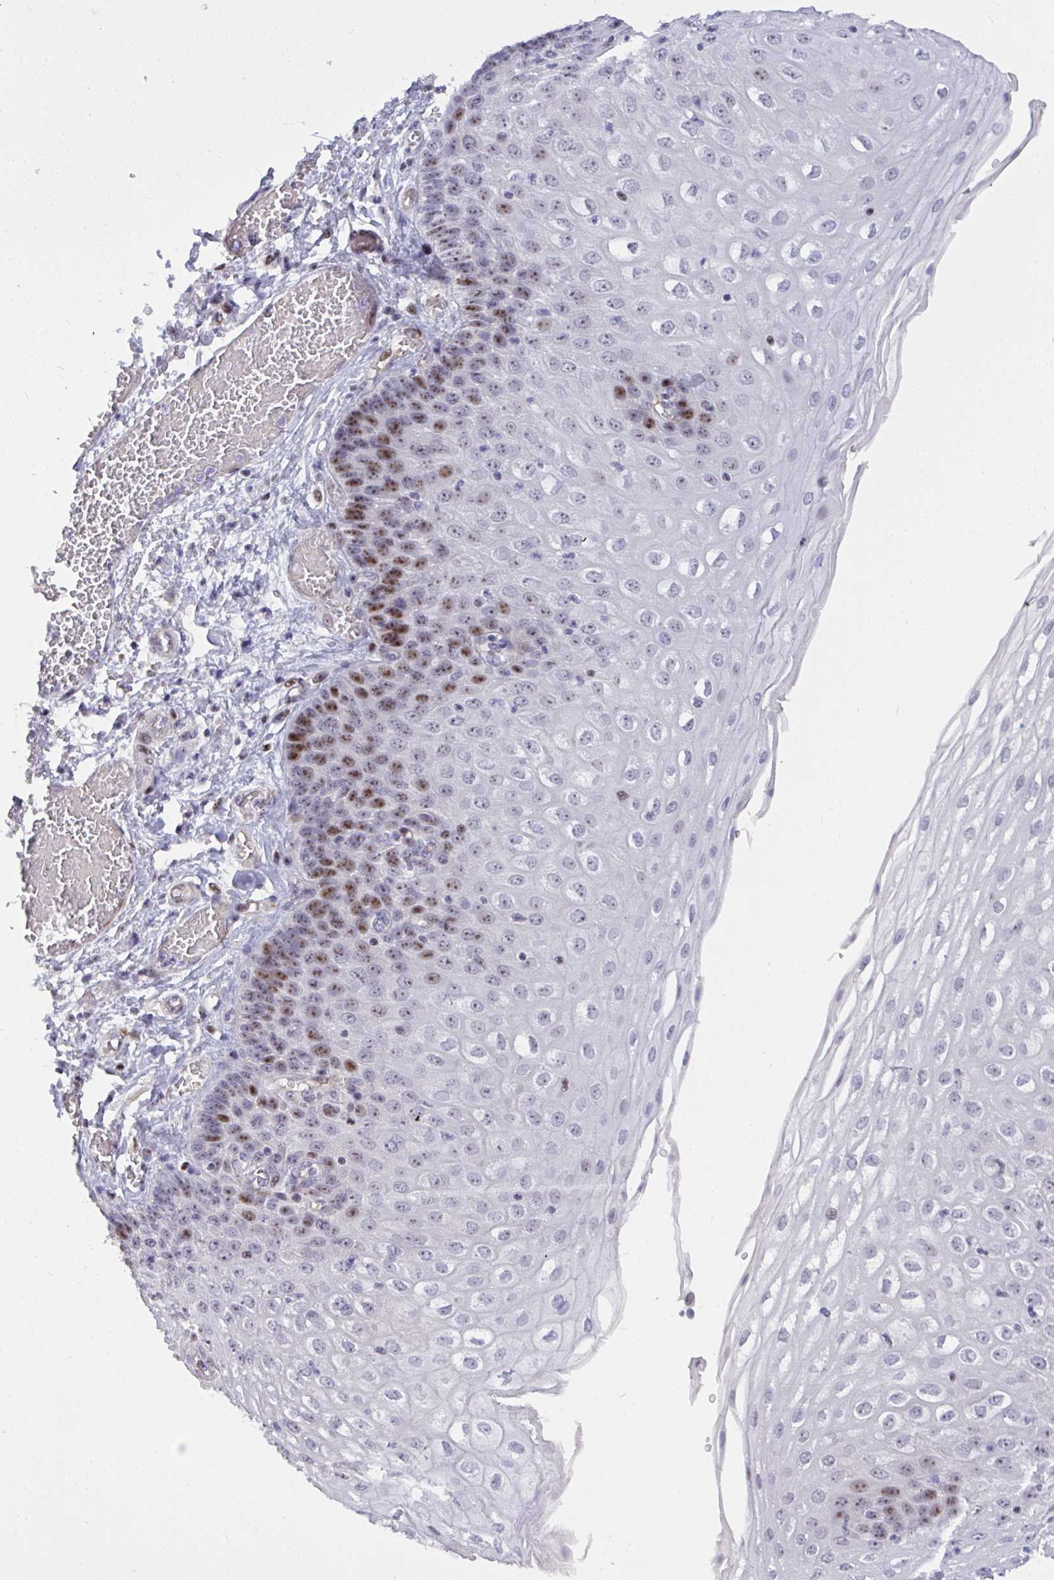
{"staining": {"intensity": "moderate", "quantity": "25%-75%", "location": "nuclear"}, "tissue": "esophagus", "cell_type": "Squamous epithelial cells", "image_type": "normal", "snomed": [{"axis": "morphology", "description": "Normal tissue, NOS"}, {"axis": "morphology", "description": "Adenocarcinoma, NOS"}, {"axis": "topography", "description": "Esophagus"}], "caption": "Esophagus stained with DAB (3,3'-diaminobenzidine) immunohistochemistry demonstrates medium levels of moderate nuclear positivity in about 25%-75% of squamous epithelial cells.", "gene": "PLPPR3", "patient": {"sex": "male", "age": 81}}